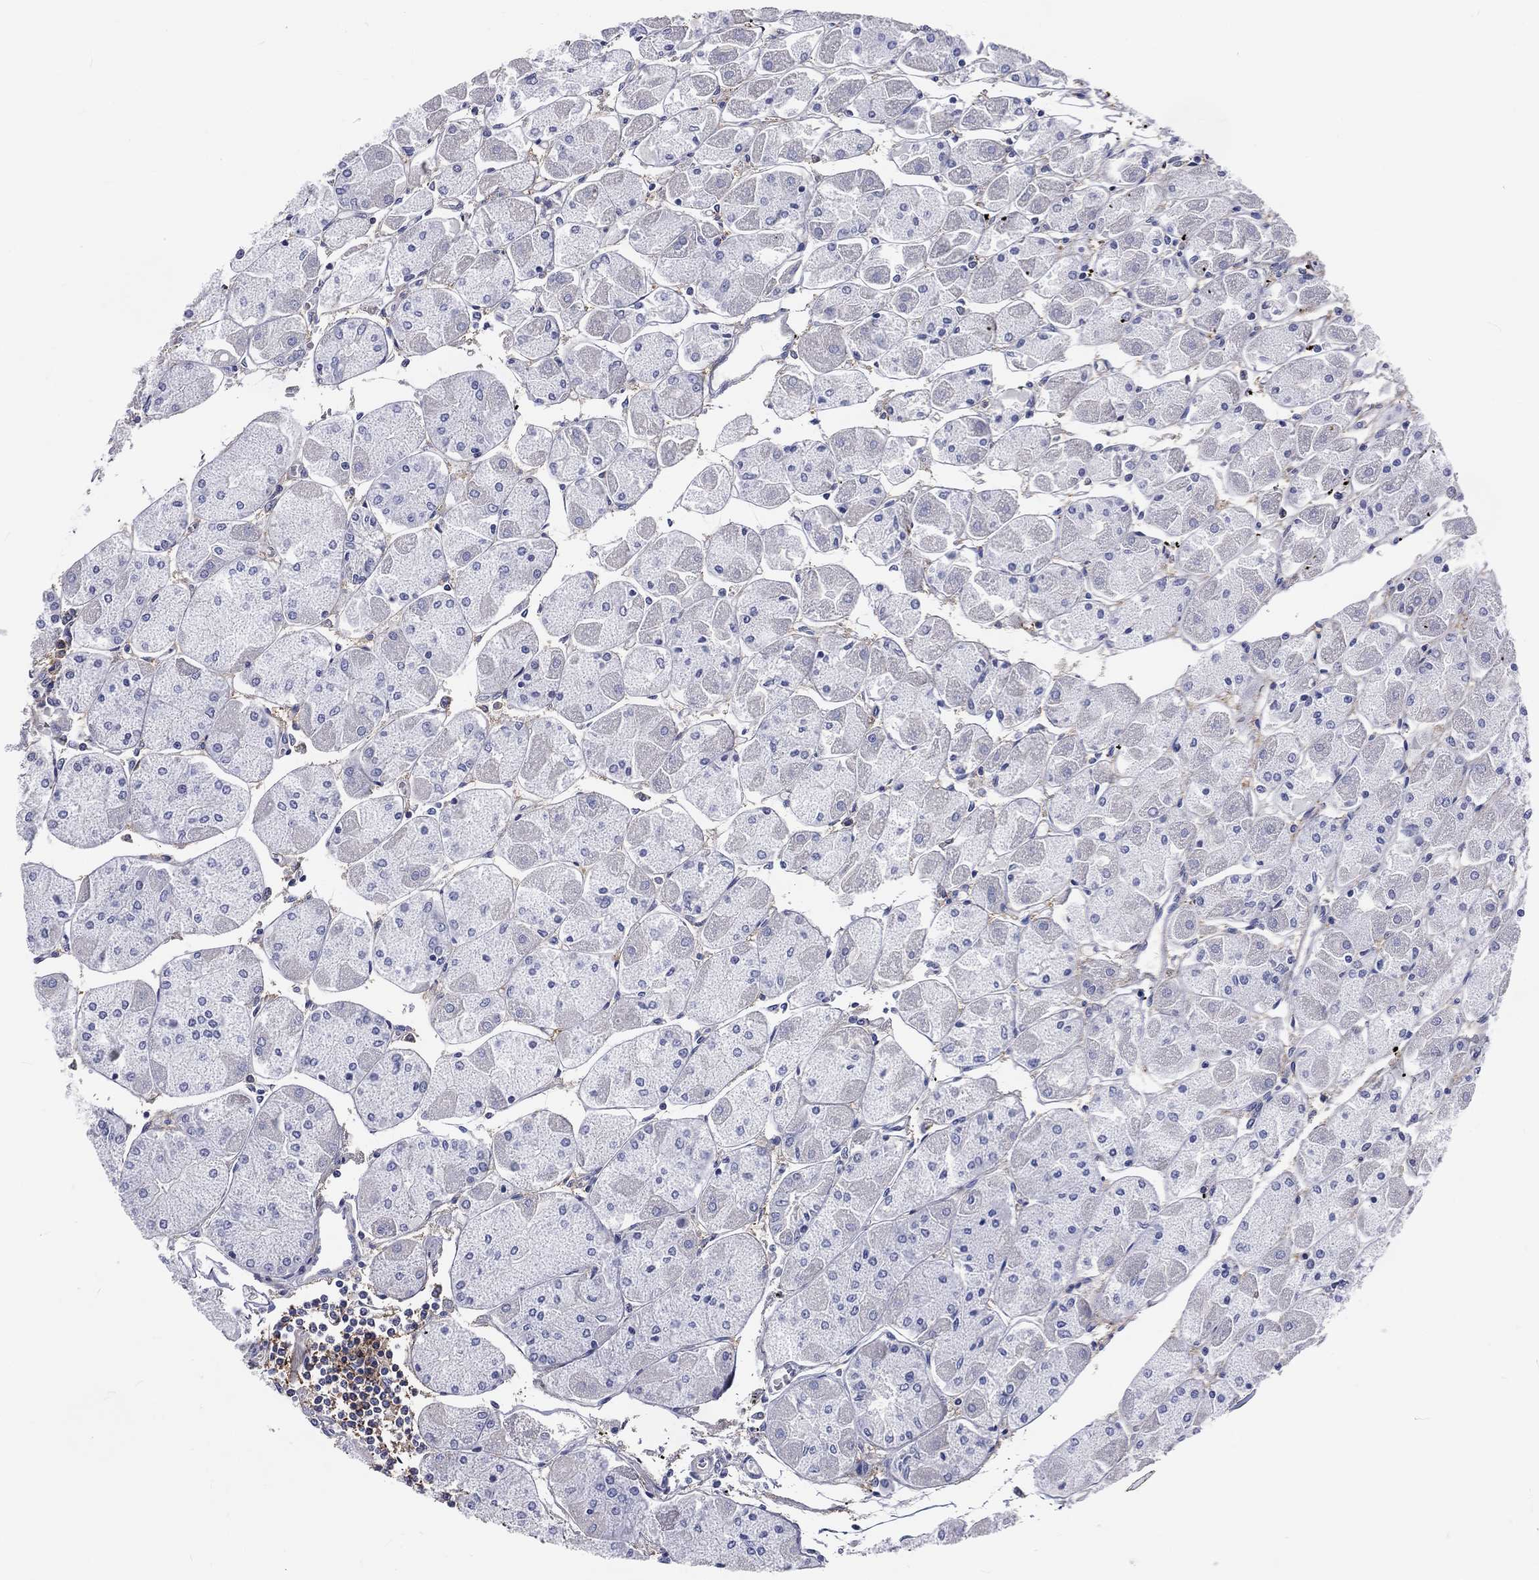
{"staining": {"intensity": "negative", "quantity": "none", "location": "none"}, "tissue": "stomach", "cell_type": "Glandular cells", "image_type": "normal", "snomed": [{"axis": "morphology", "description": "Normal tissue, NOS"}, {"axis": "topography", "description": "Stomach"}], "caption": "A photomicrograph of stomach stained for a protein displays no brown staining in glandular cells.", "gene": "BASP1", "patient": {"sex": "male", "age": 70}}